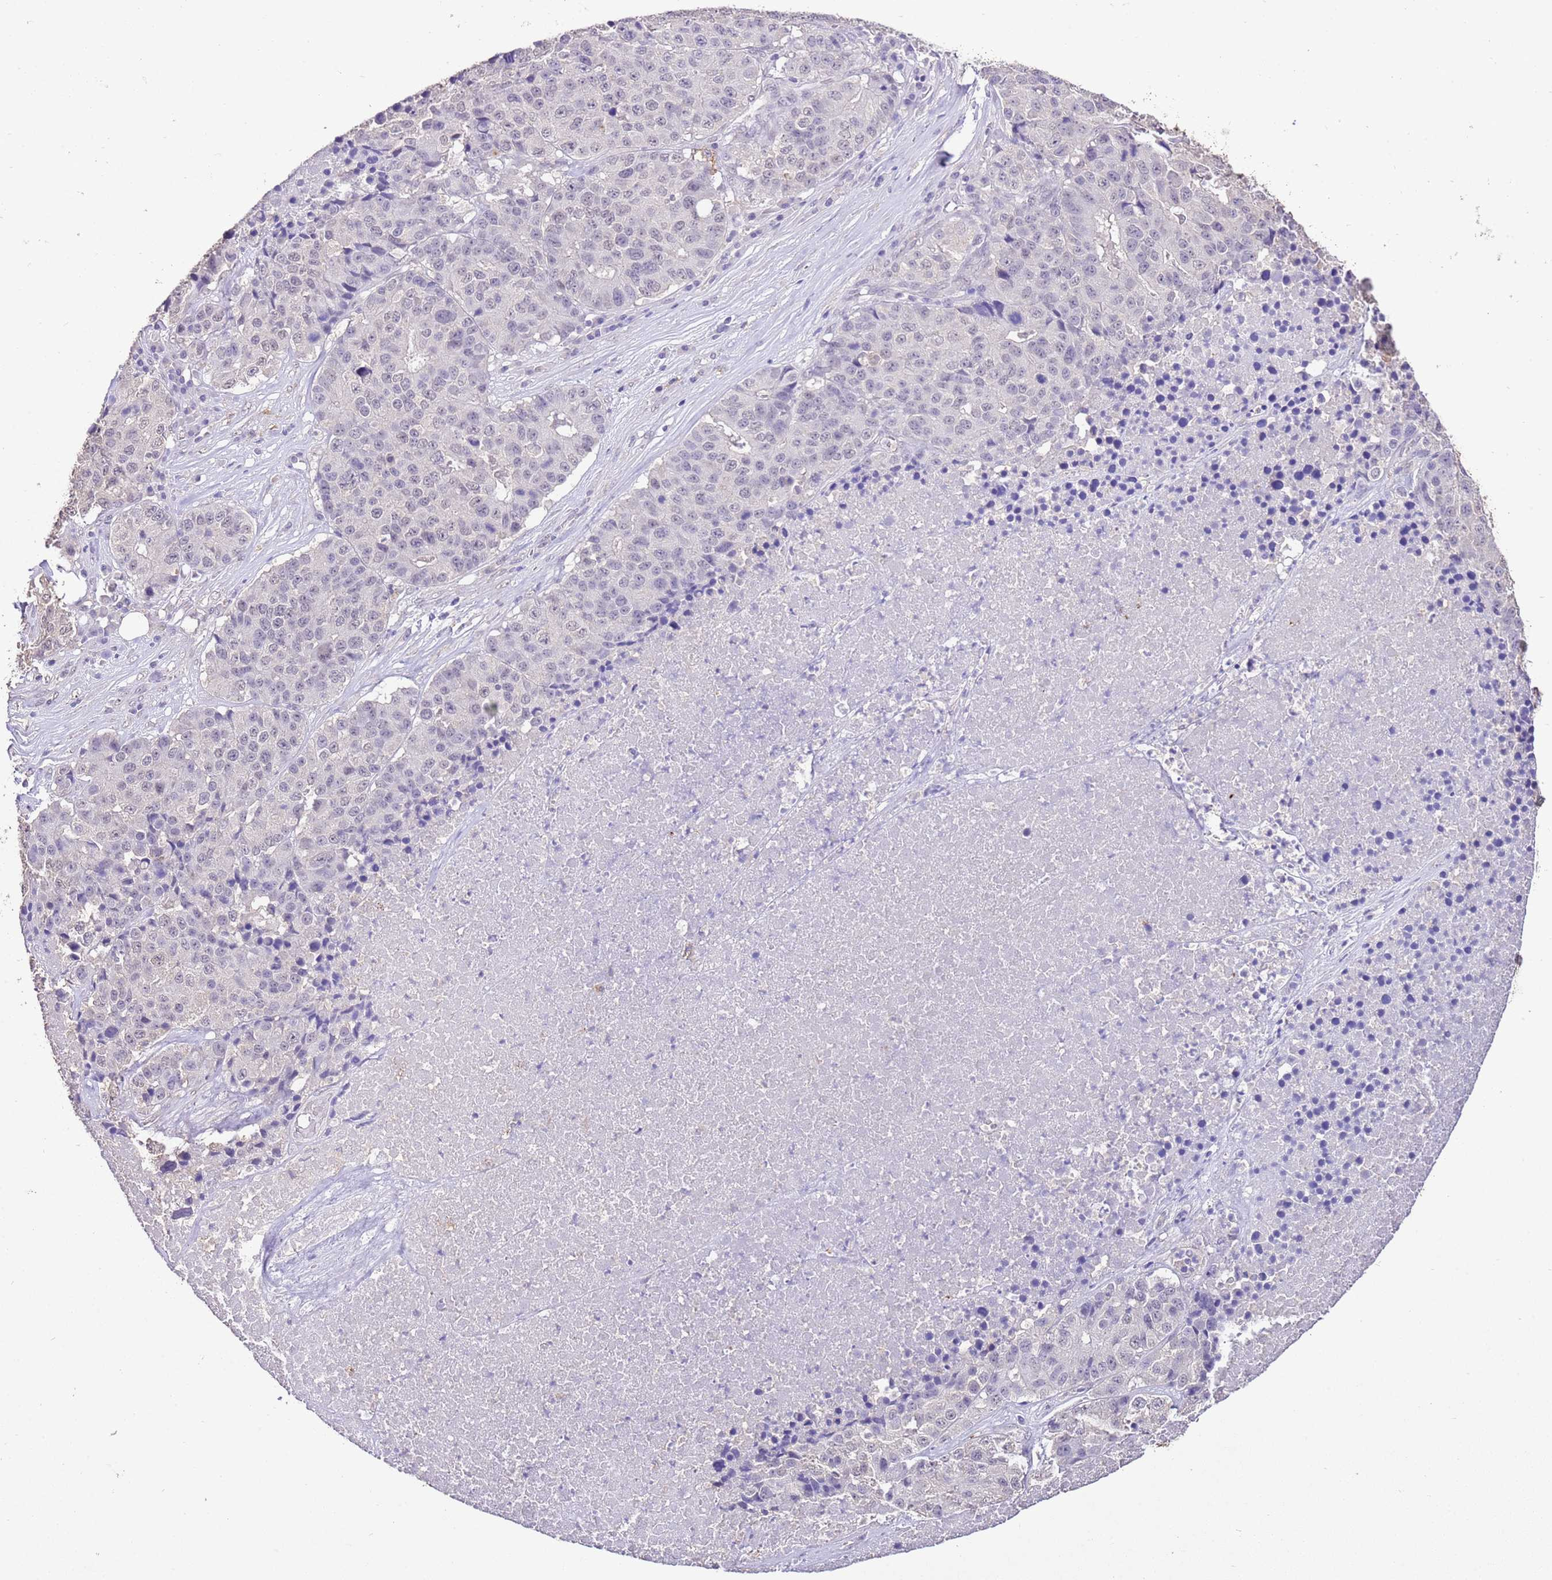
{"staining": {"intensity": "weak", "quantity": "25%-75%", "location": "nuclear"}, "tissue": "stomach cancer", "cell_type": "Tumor cells", "image_type": "cancer", "snomed": [{"axis": "morphology", "description": "Adenocarcinoma, NOS"}, {"axis": "topography", "description": "Stomach"}], "caption": "A photomicrograph of stomach adenocarcinoma stained for a protein reveals weak nuclear brown staining in tumor cells. (brown staining indicates protein expression, while blue staining denotes nuclei).", "gene": "IZUMO4", "patient": {"sex": "male", "age": 71}}